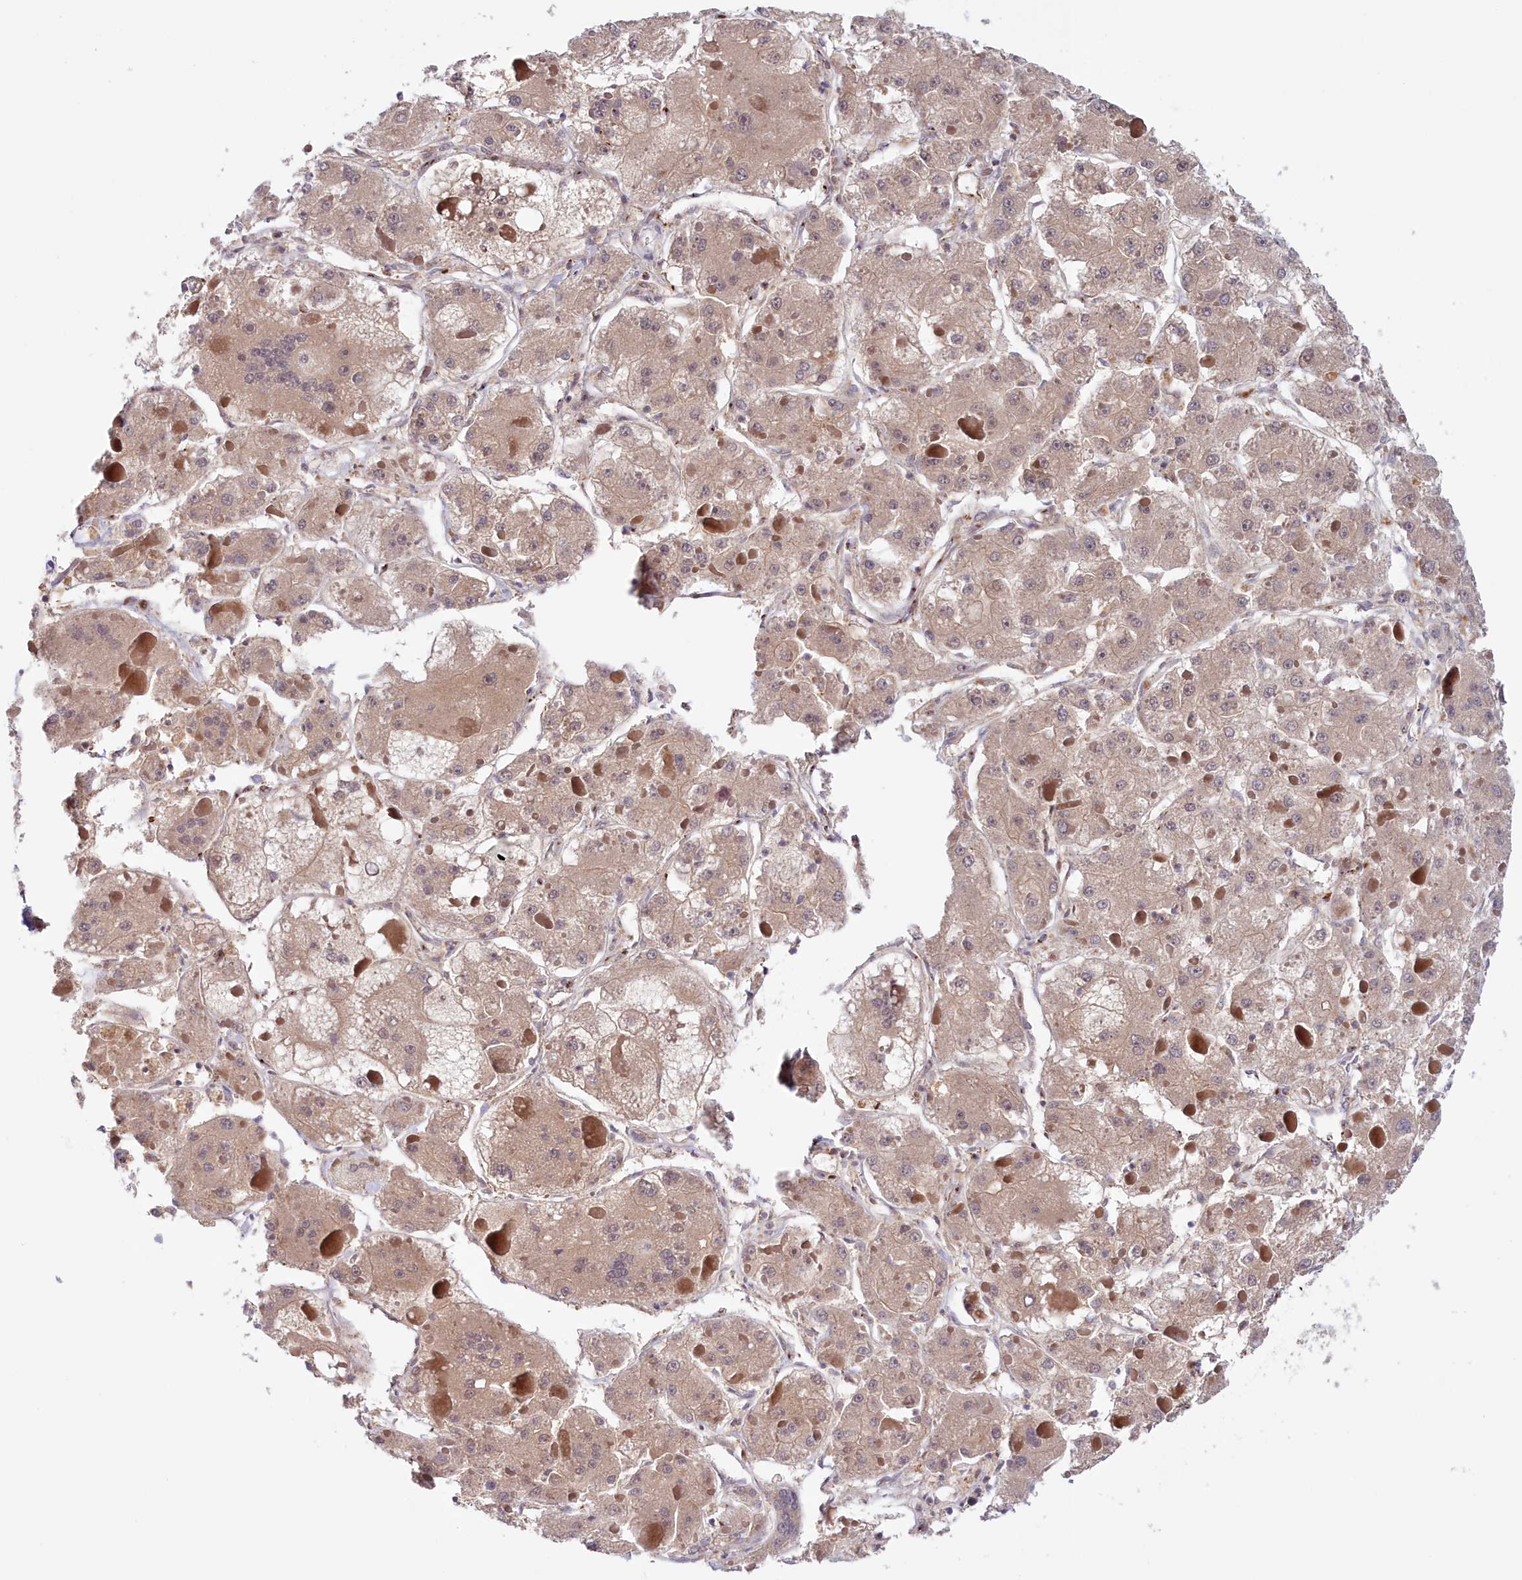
{"staining": {"intensity": "weak", "quantity": ">75%", "location": "cytoplasmic/membranous"}, "tissue": "liver cancer", "cell_type": "Tumor cells", "image_type": "cancer", "snomed": [{"axis": "morphology", "description": "Carcinoma, Hepatocellular, NOS"}, {"axis": "topography", "description": "Liver"}], "caption": "High-power microscopy captured an immunohistochemistry micrograph of liver hepatocellular carcinoma, revealing weak cytoplasmic/membranous expression in approximately >75% of tumor cells.", "gene": "NEURL4", "patient": {"sex": "female", "age": 73}}